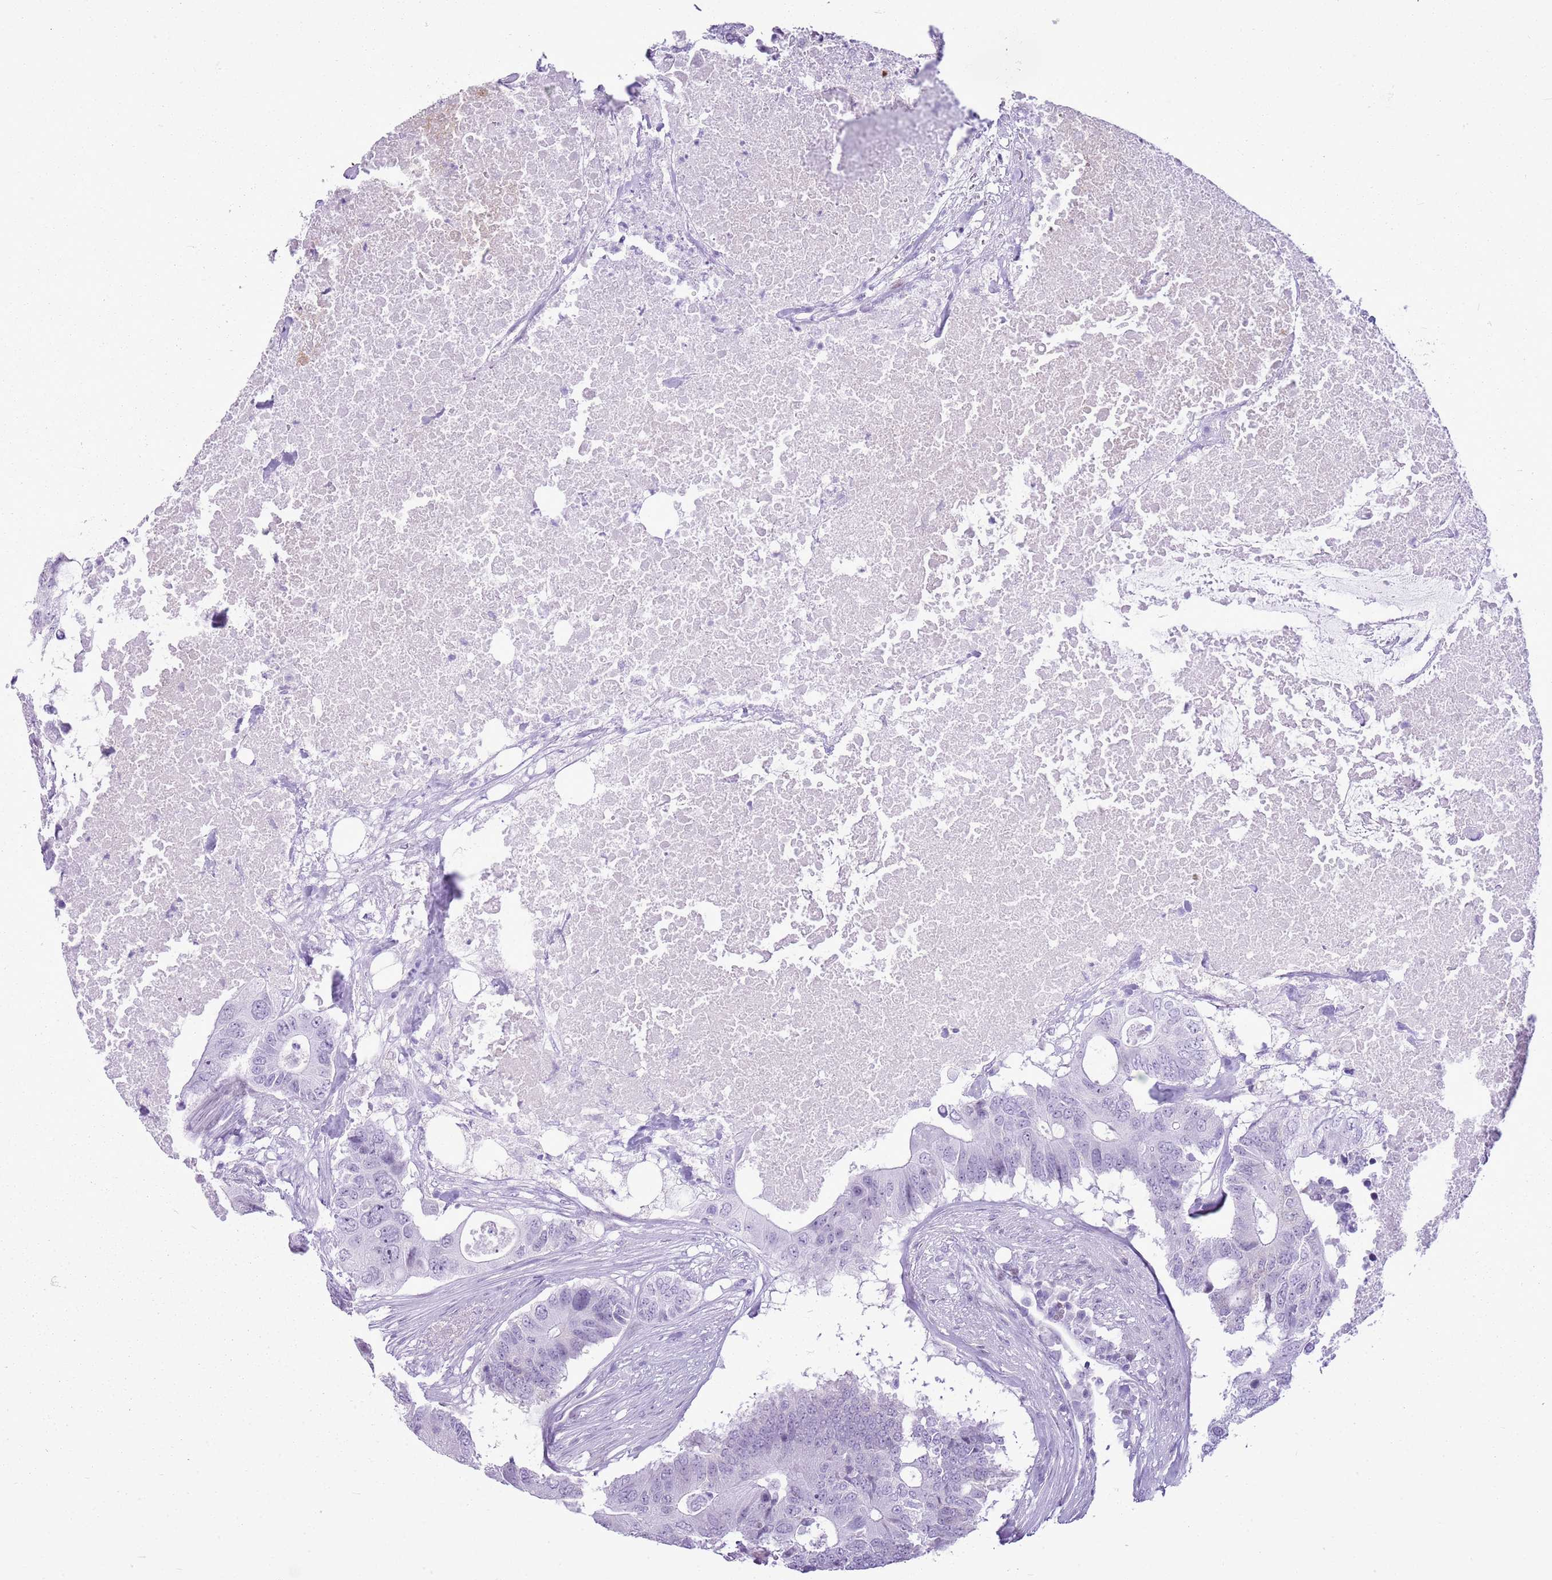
{"staining": {"intensity": "negative", "quantity": "none", "location": "none"}, "tissue": "colorectal cancer", "cell_type": "Tumor cells", "image_type": "cancer", "snomed": [{"axis": "morphology", "description": "Adenocarcinoma, NOS"}, {"axis": "topography", "description": "Colon"}], "caption": "Tumor cells are negative for brown protein staining in colorectal cancer.", "gene": "ASIP", "patient": {"sex": "male", "age": 71}}